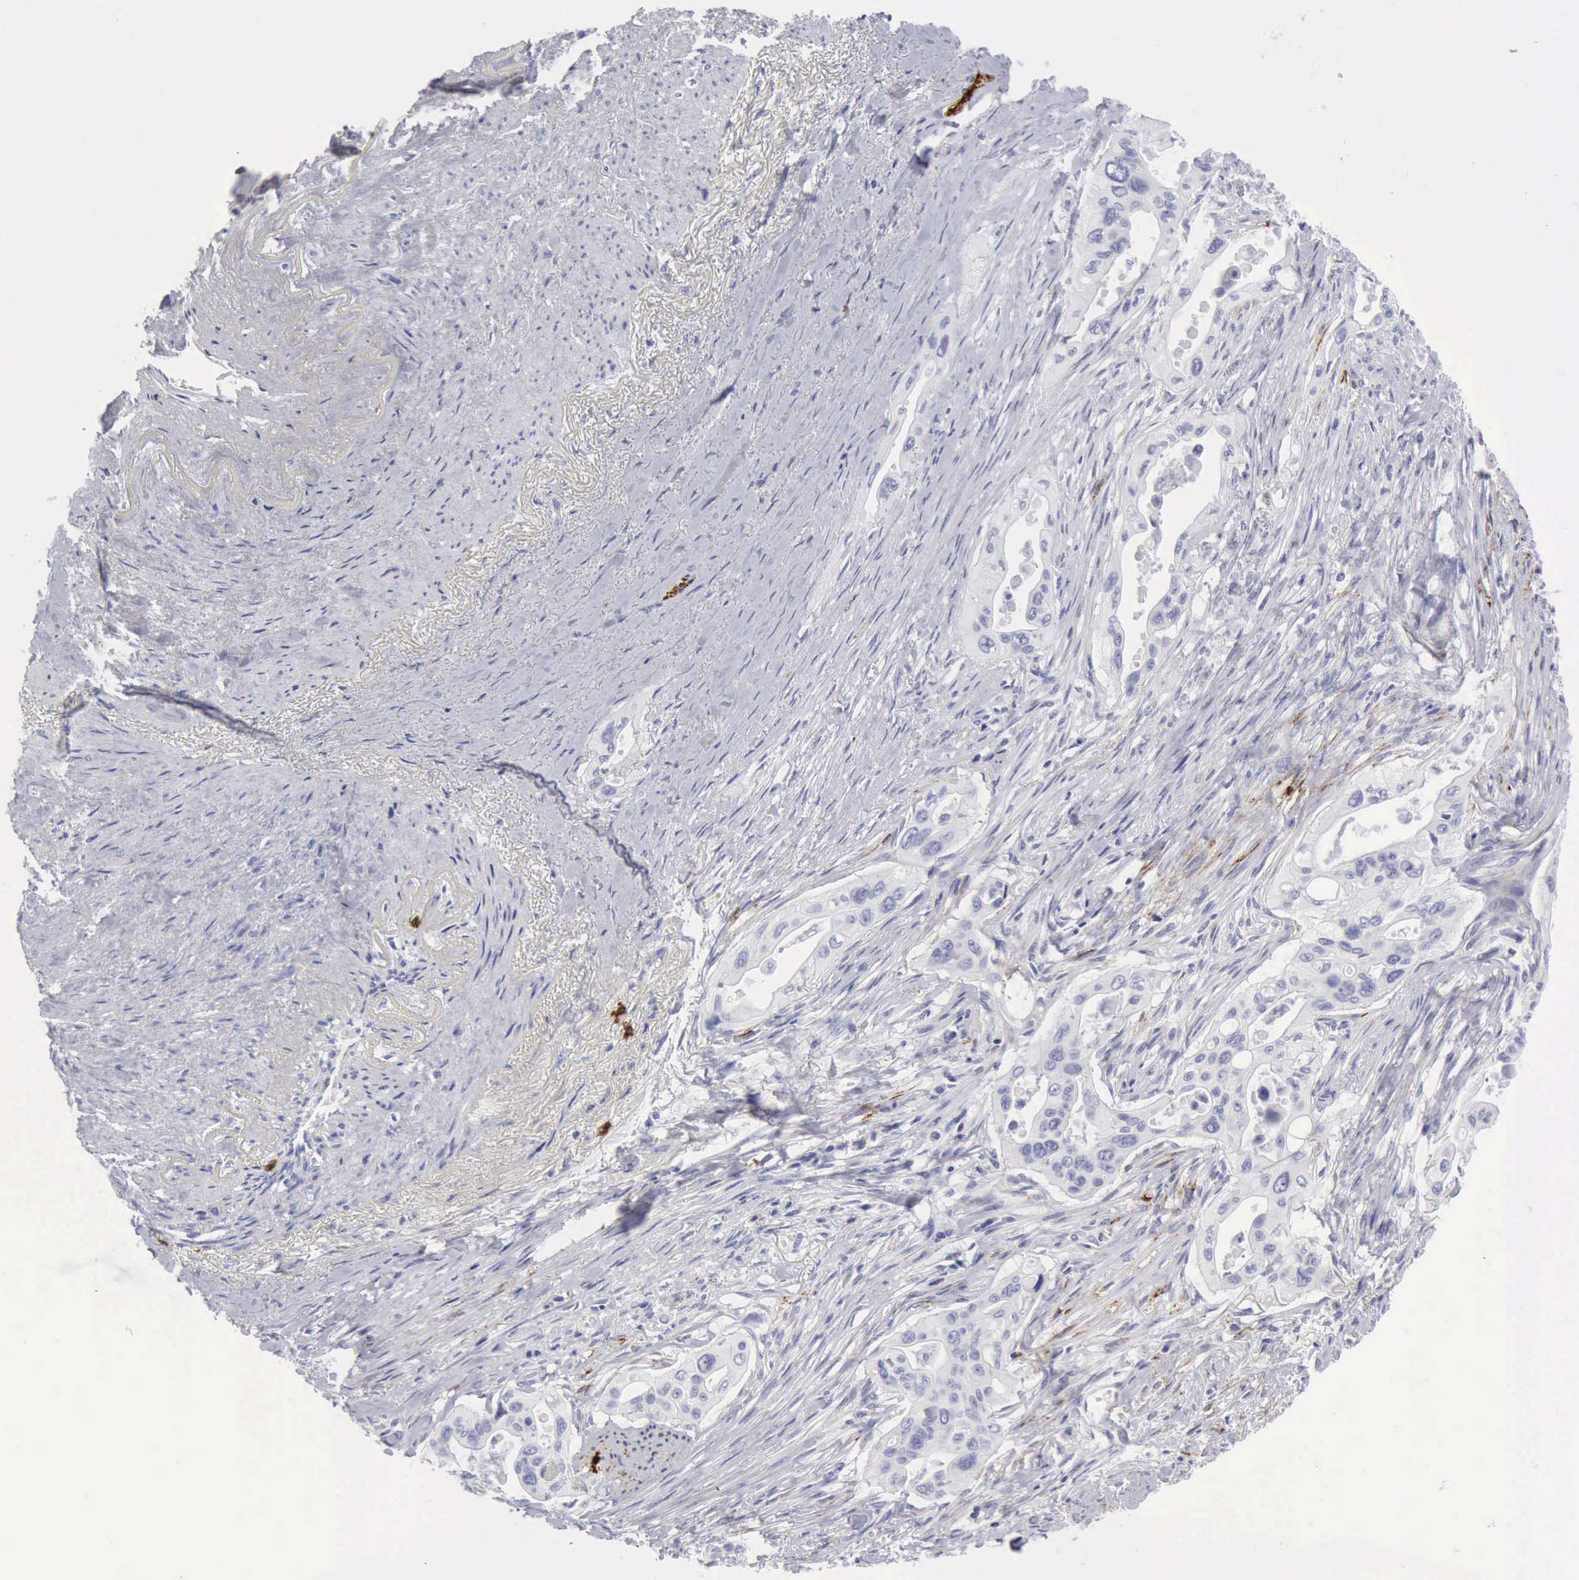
{"staining": {"intensity": "negative", "quantity": "none", "location": "none"}, "tissue": "pancreatic cancer", "cell_type": "Tumor cells", "image_type": "cancer", "snomed": [{"axis": "morphology", "description": "Adenocarcinoma, NOS"}, {"axis": "topography", "description": "Pancreas"}], "caption": "An IHC image of pancreatic cancer is shown. There is no staining in tumor cells of pancreatic cancer.", "gene": "NCAM1", "patient": {"sex": "male", "age": 77}}